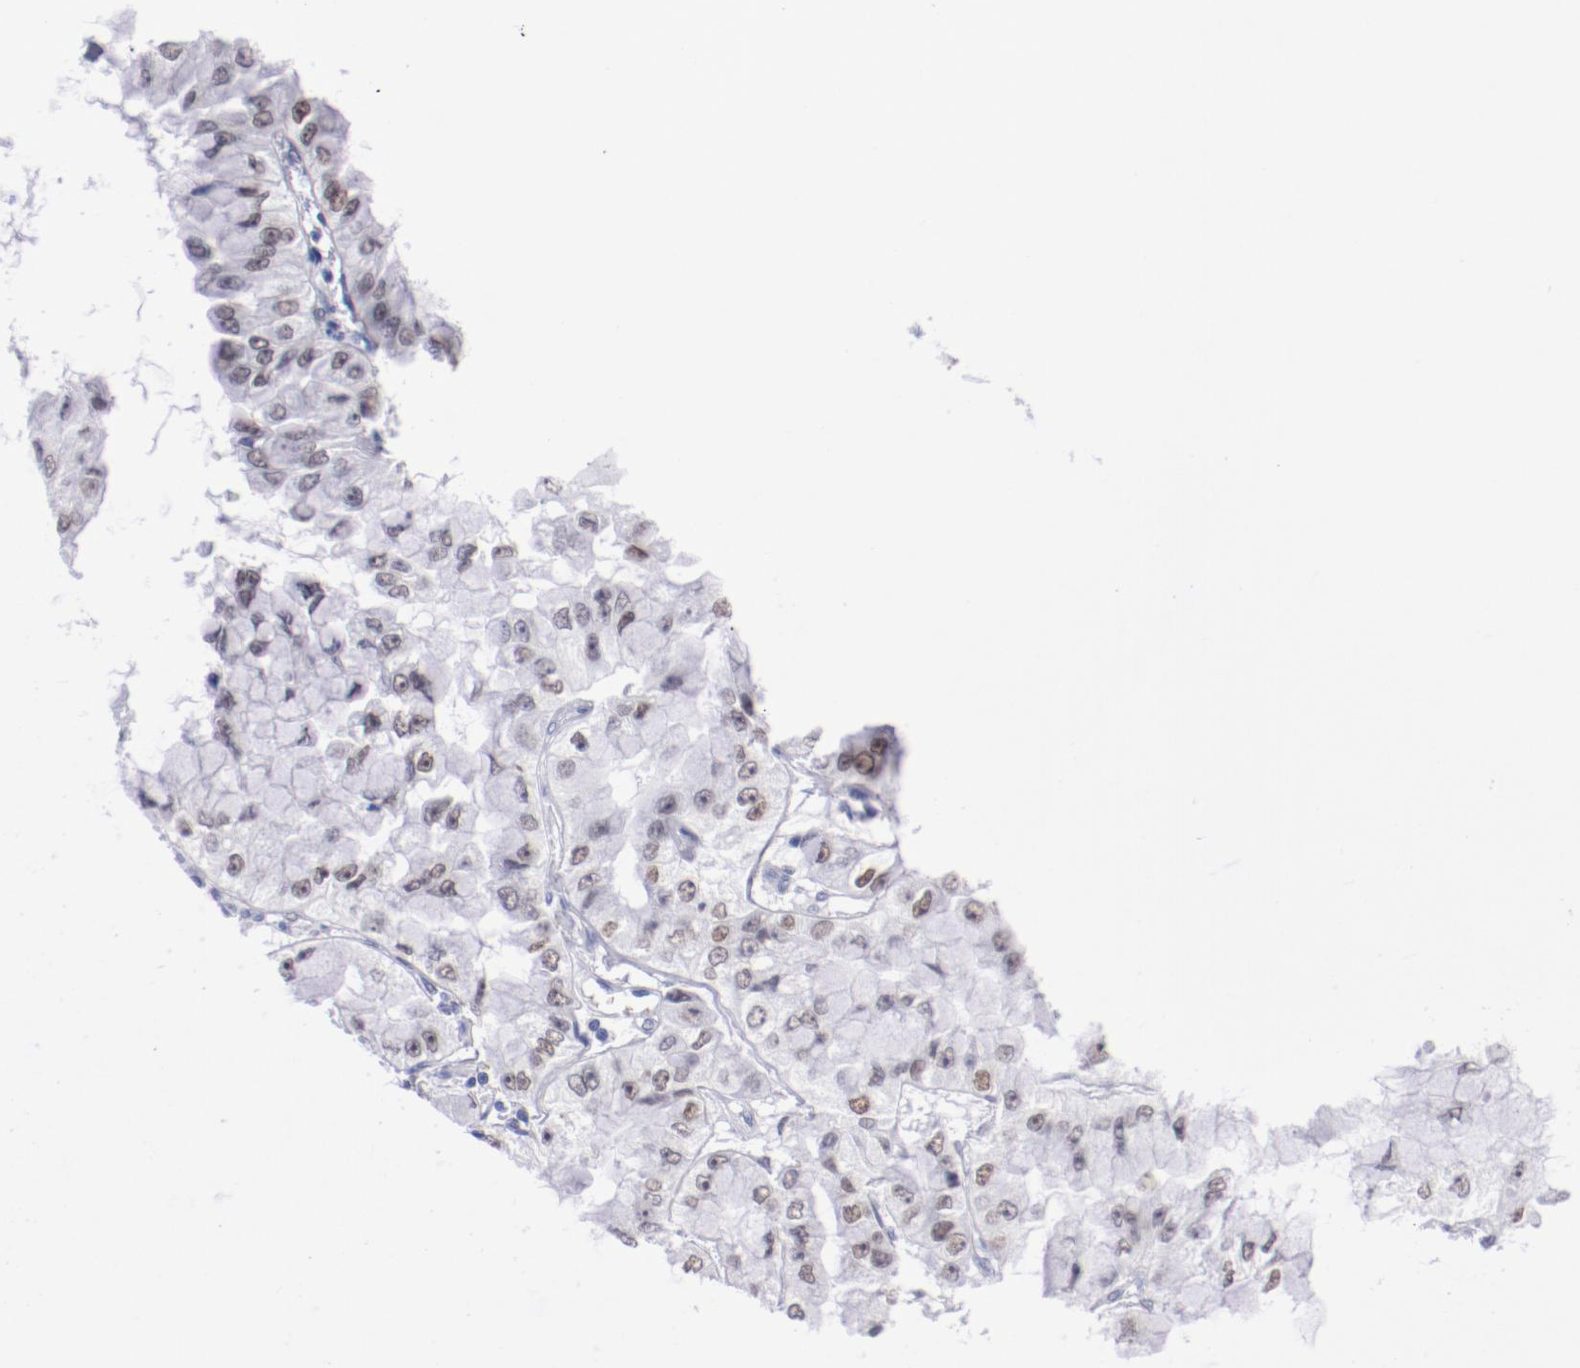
{"staining": {"intensity": "weak", "quantity": "25%-75%", "location": "nuclear"}, "tissue": "liver cancer", "cell_type": "Tumor cells", "image_type": "cancer", "snomed": [{"axis": "morphology", "description": "Cholangiocarcinoma"}, {"axis": "topography", "description": "Liver"}], "caption": "The image displays a brown stain indicating the presence of a protein in the nuclear of tumor cells in liver cancer.", "gene": "HNF1B", "patient": {"sex": "female", "age": 79}}